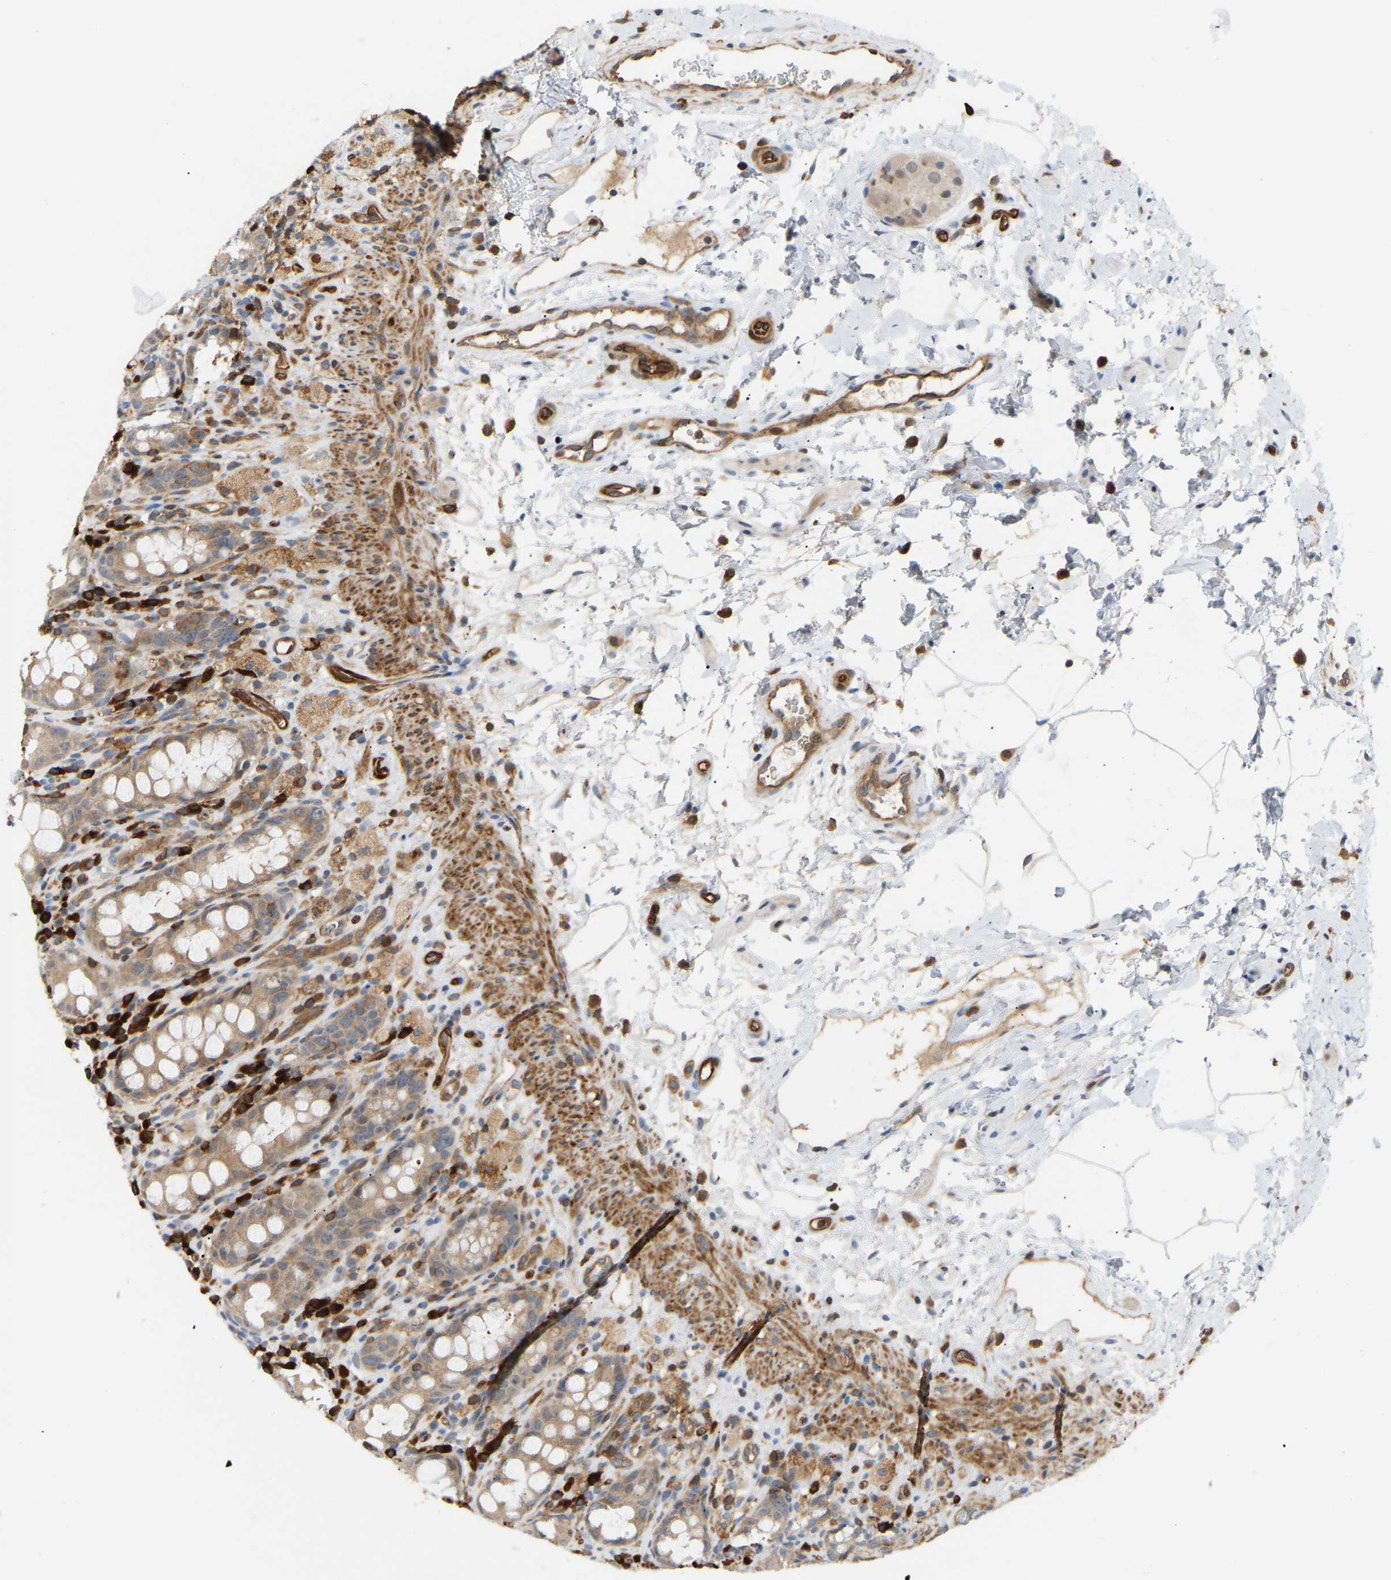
{"staining": {"intensity": "weak", "quantity": ">75%", "location": "cytoplasmic/membranous"}, "tissue": "rectum", "cell_type": "Glandular cells", "image_type": "normal", "snomed": [{"axis": "morphology", "description": "Normal tissue, NOS"}, {"axis": "topography", "description": "Rectum"}], "caption": "IHC histopathology image of unremarkable rectum: rectum stained using IHC demonstrates low levels of weak protein expression localized specifically in the cytoplasmic/membranous of glandular cells, appearing as a cytoplasmic/membranous brown color.", "gene": "PLCG2", "patient": {"sex": "male", "age": 44}}